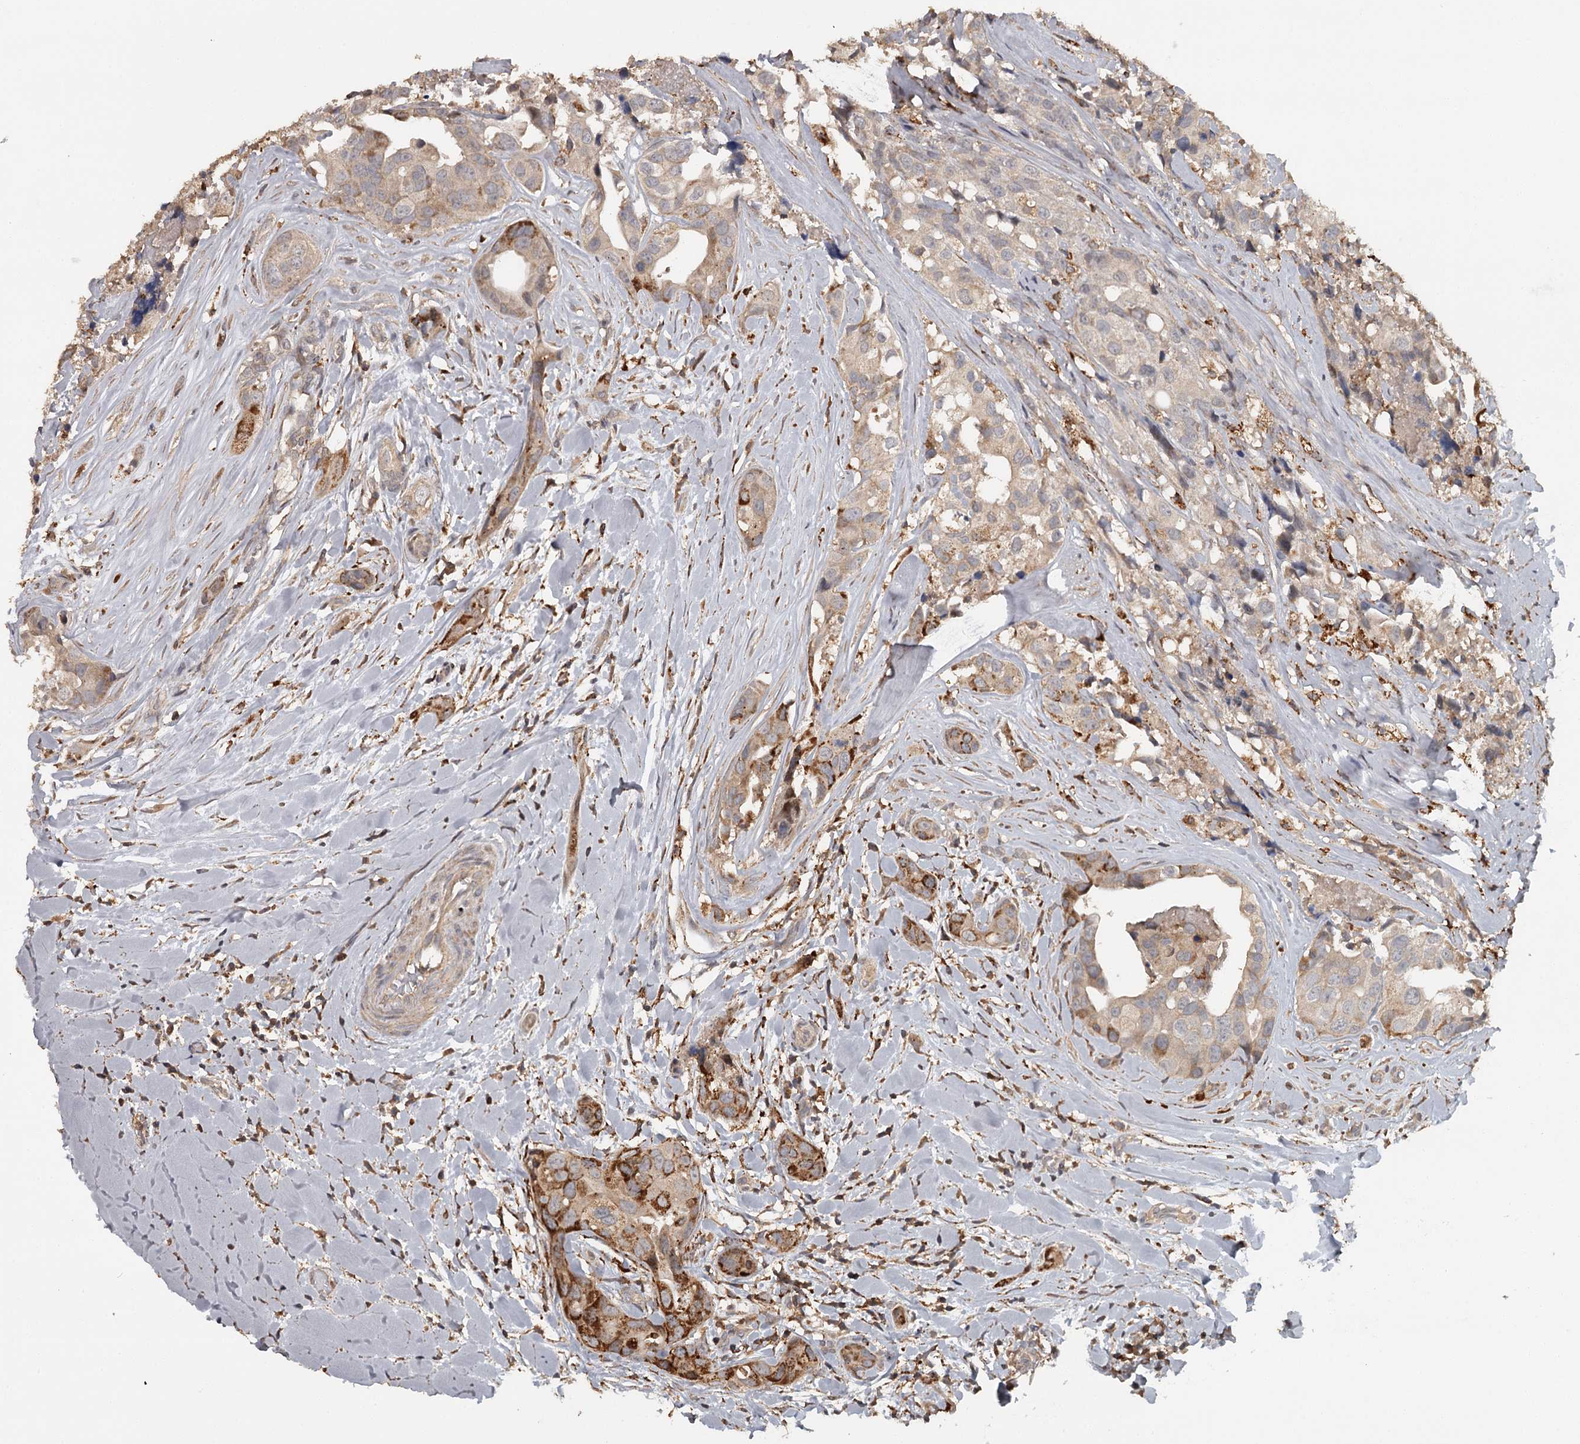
{"staining": {"intensity": "moderate", "quantity": "25%-75%", "location": "cytoplasmic/membranous"}, "tissue": "head and neck cancer", "cell_type": "Tumor cells", "image_type": "cancer", "snomed": [{"axis": "morphology", "description": "Adenocarcinoma, NOS"}, {"axis": "morphology", "description": "Adenocarcinoma, metastatic, NOS"}, {"axis": "topography", "description": "Head-Neck"}], "caption": "Immunohistochemistry image of head and neck metastatic adenocarcinoma stained for a protein (brown), which exhibits medium levels of moderate cytoplasmic/membranous expression in about 25%-75% of tumor cells.", "gene": "FAXC", "patient": {"sex": "male", "age": 75}}